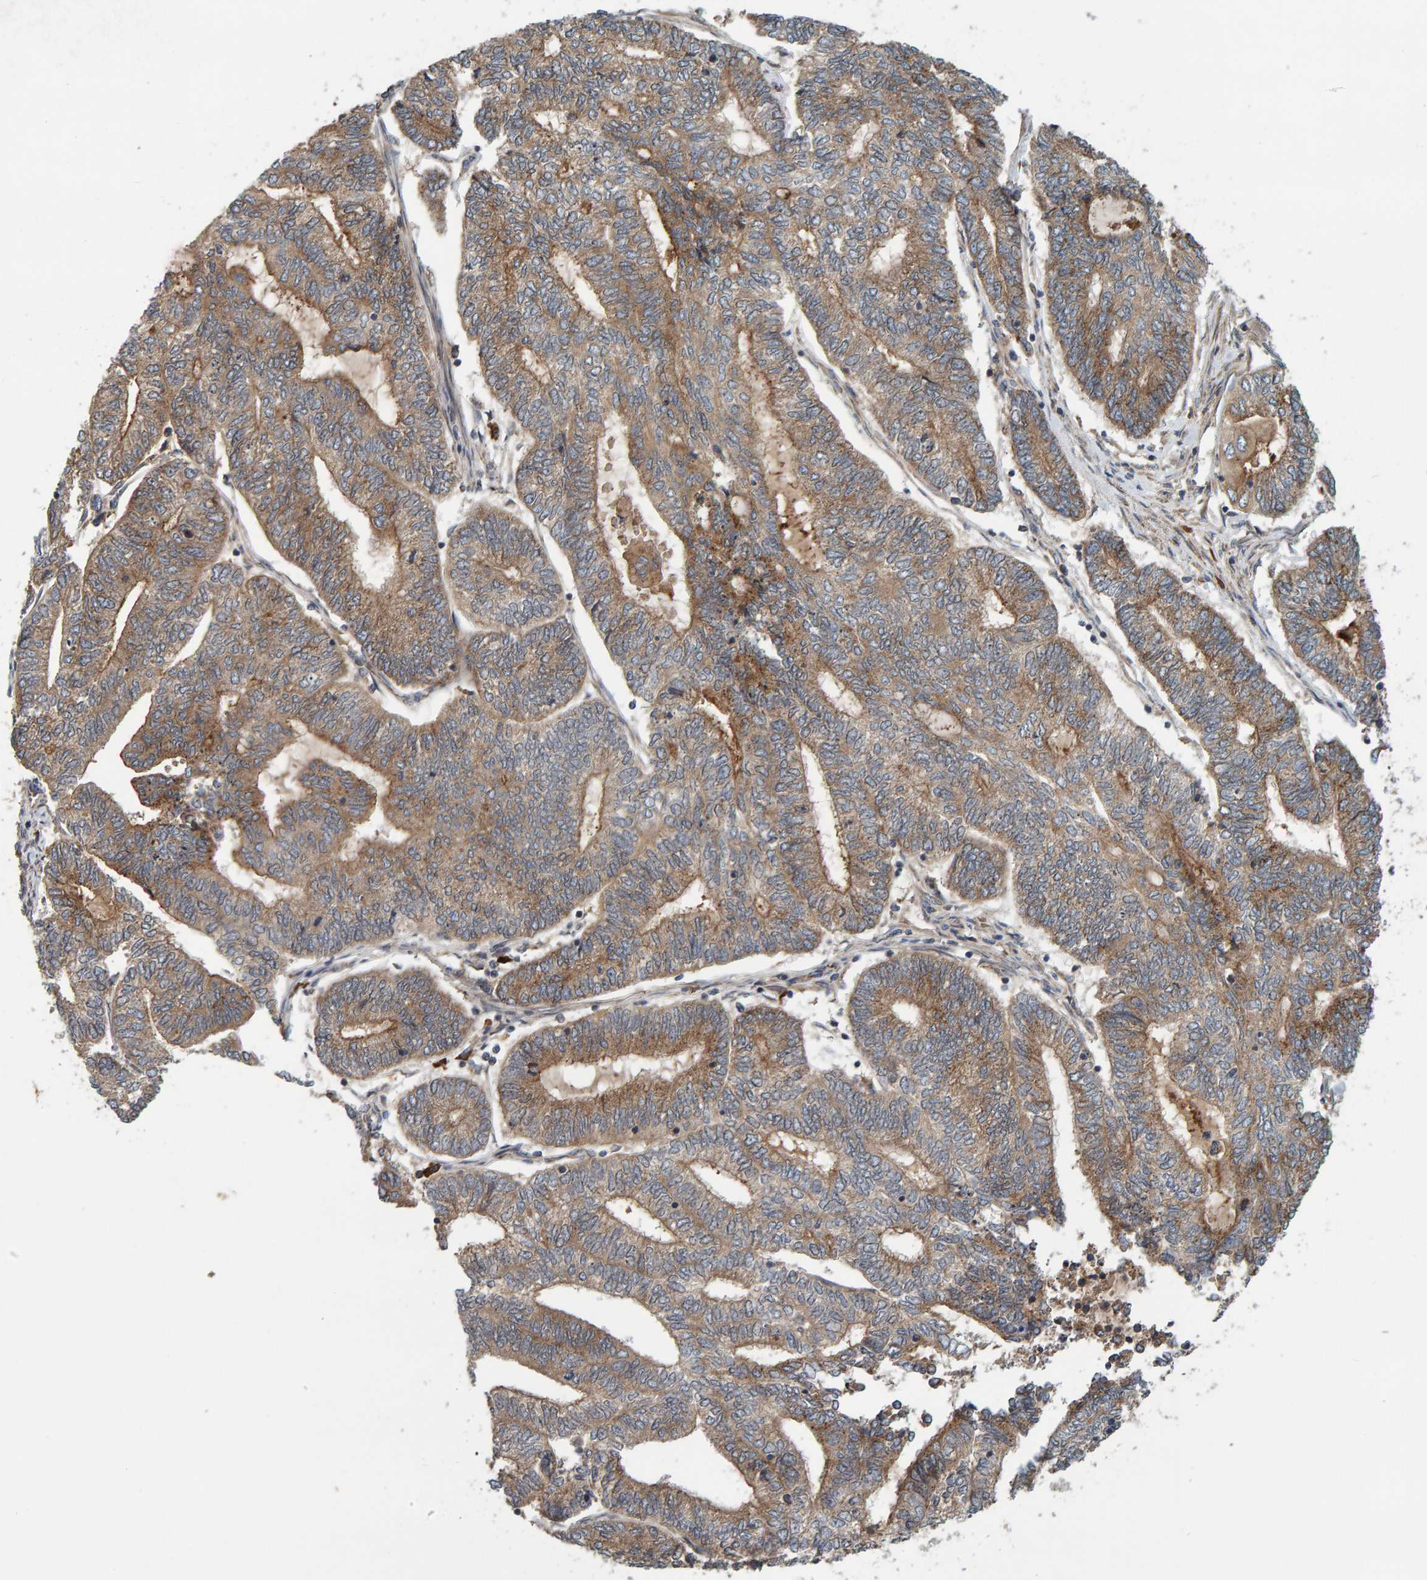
{"staining": {"intensity": "moderate", "quantity": ">75%", "location": "cytoplasmic/membranous"}, "tissue": "endometrial cancer", "cell_type": "Tumor cells", "image_type": "cancer", "snomed": [{"axis": "morphology", "description": "Adenocarcinoma, NOS"}, {"axis": "topography", "description": "Uterus"}, {"axis": "topography", "description": "Endometrium"}], "caption": "The photomicrograph exhibits staining of adenocarcinoma (endometrial), revealing moderate cytoplasmic/membranous protein staining (brown color) within tumor cells. The protein of interest is shown in brown color, while the nuclei are stained blue.", "gene": "BAIAP2", "patient": {"sex": "female", "age": 70}}